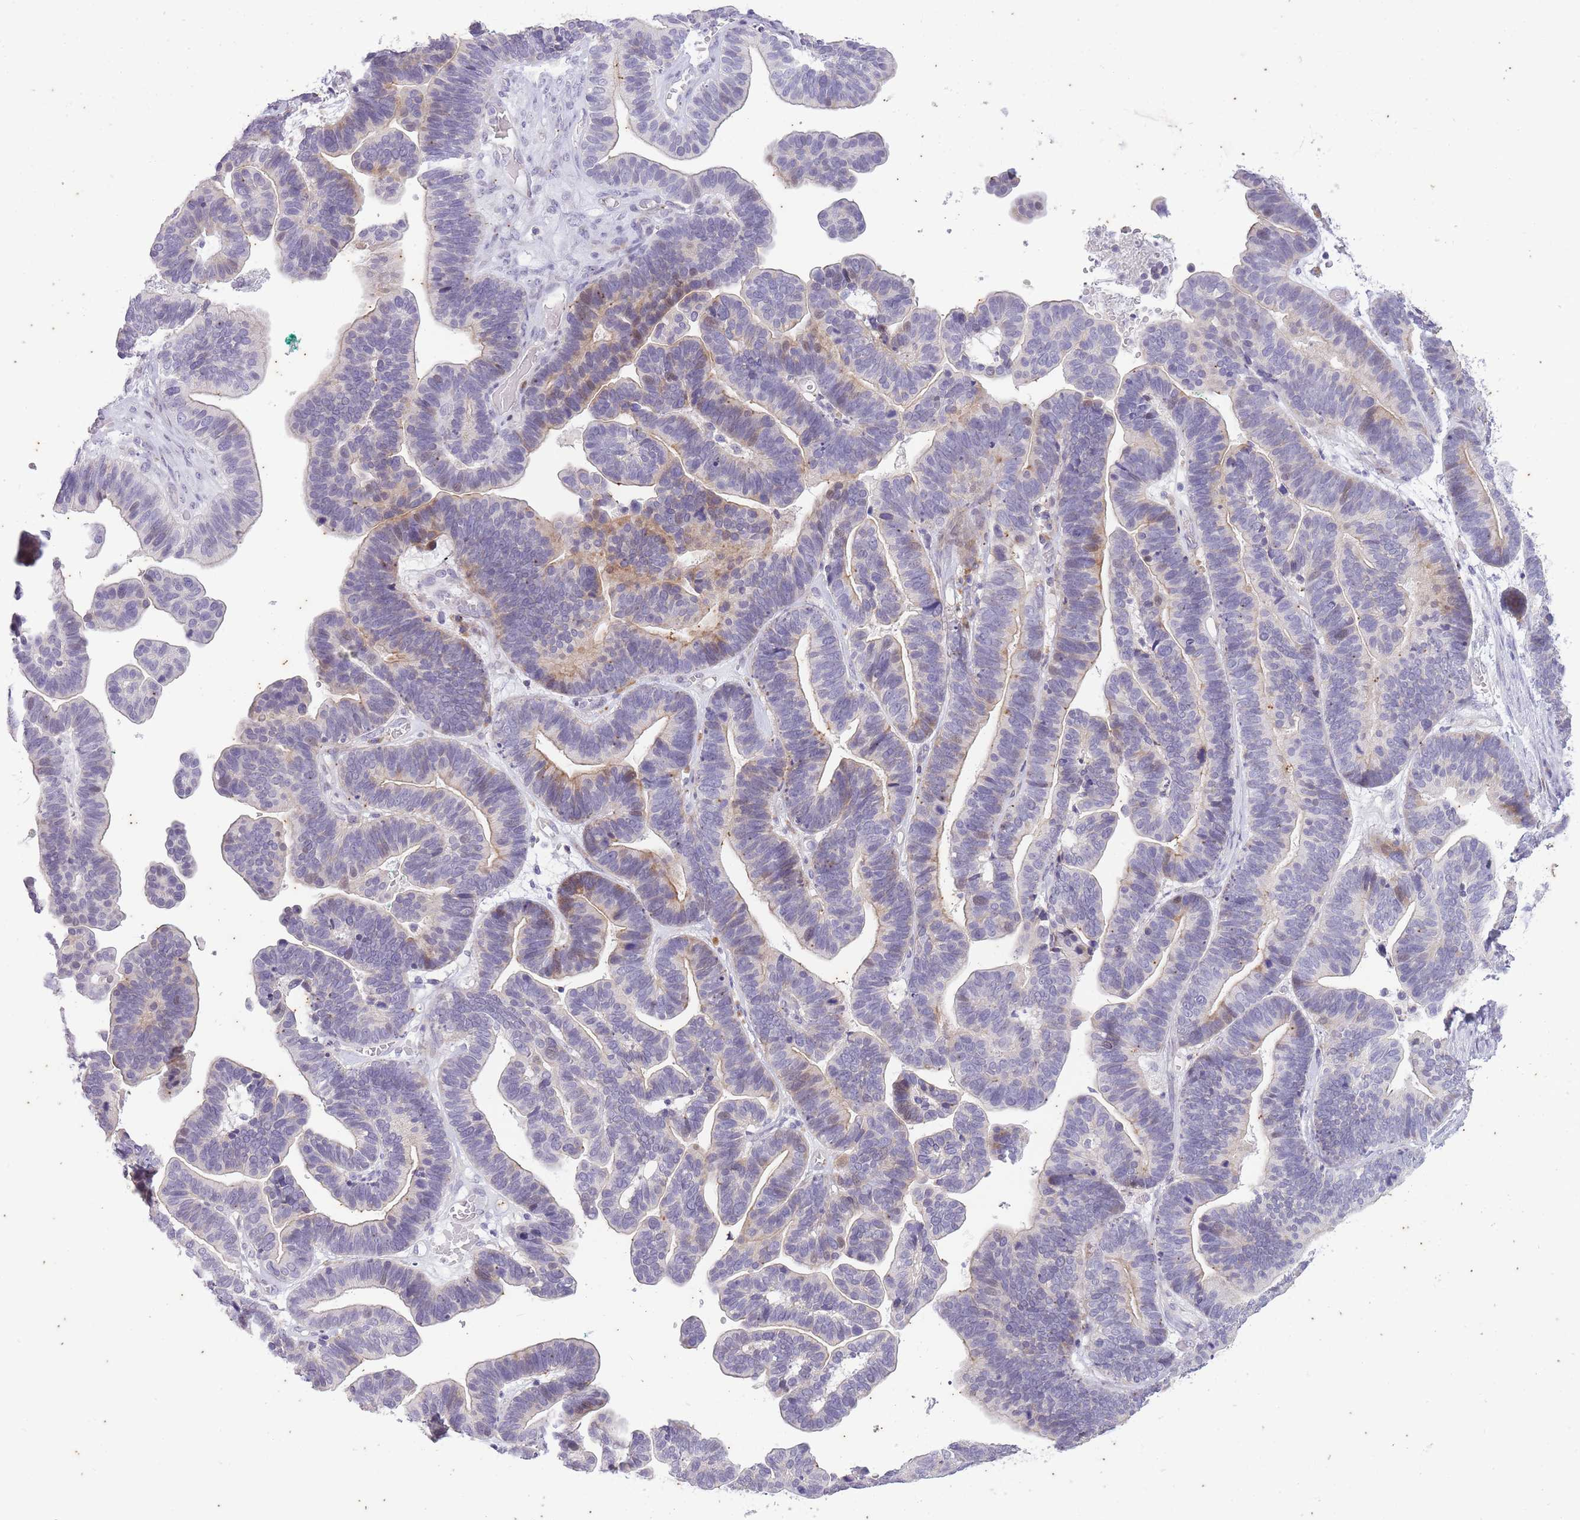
{"staining": {"intensity": "weak", "quantity": "<25%", "location": "cytoplasmic/membranous,nuclear"}, "tissue": "ovarian cancer", "cell_type": "Tumor cells", "image_type": "cancer", "snomed": [{"axis": "morphology", "description": "Cystadenocarcinoma, serous, NOS"}, {"axis": "topography", "description": "Ovary"}], "caption": "Protein analysis of serous cystadenocarcinoma (ovarian) demonstrates no significant staining in tumor cells.", "gene": "CNTNAP3", "patient": {"sex": "female", "age": 56}}